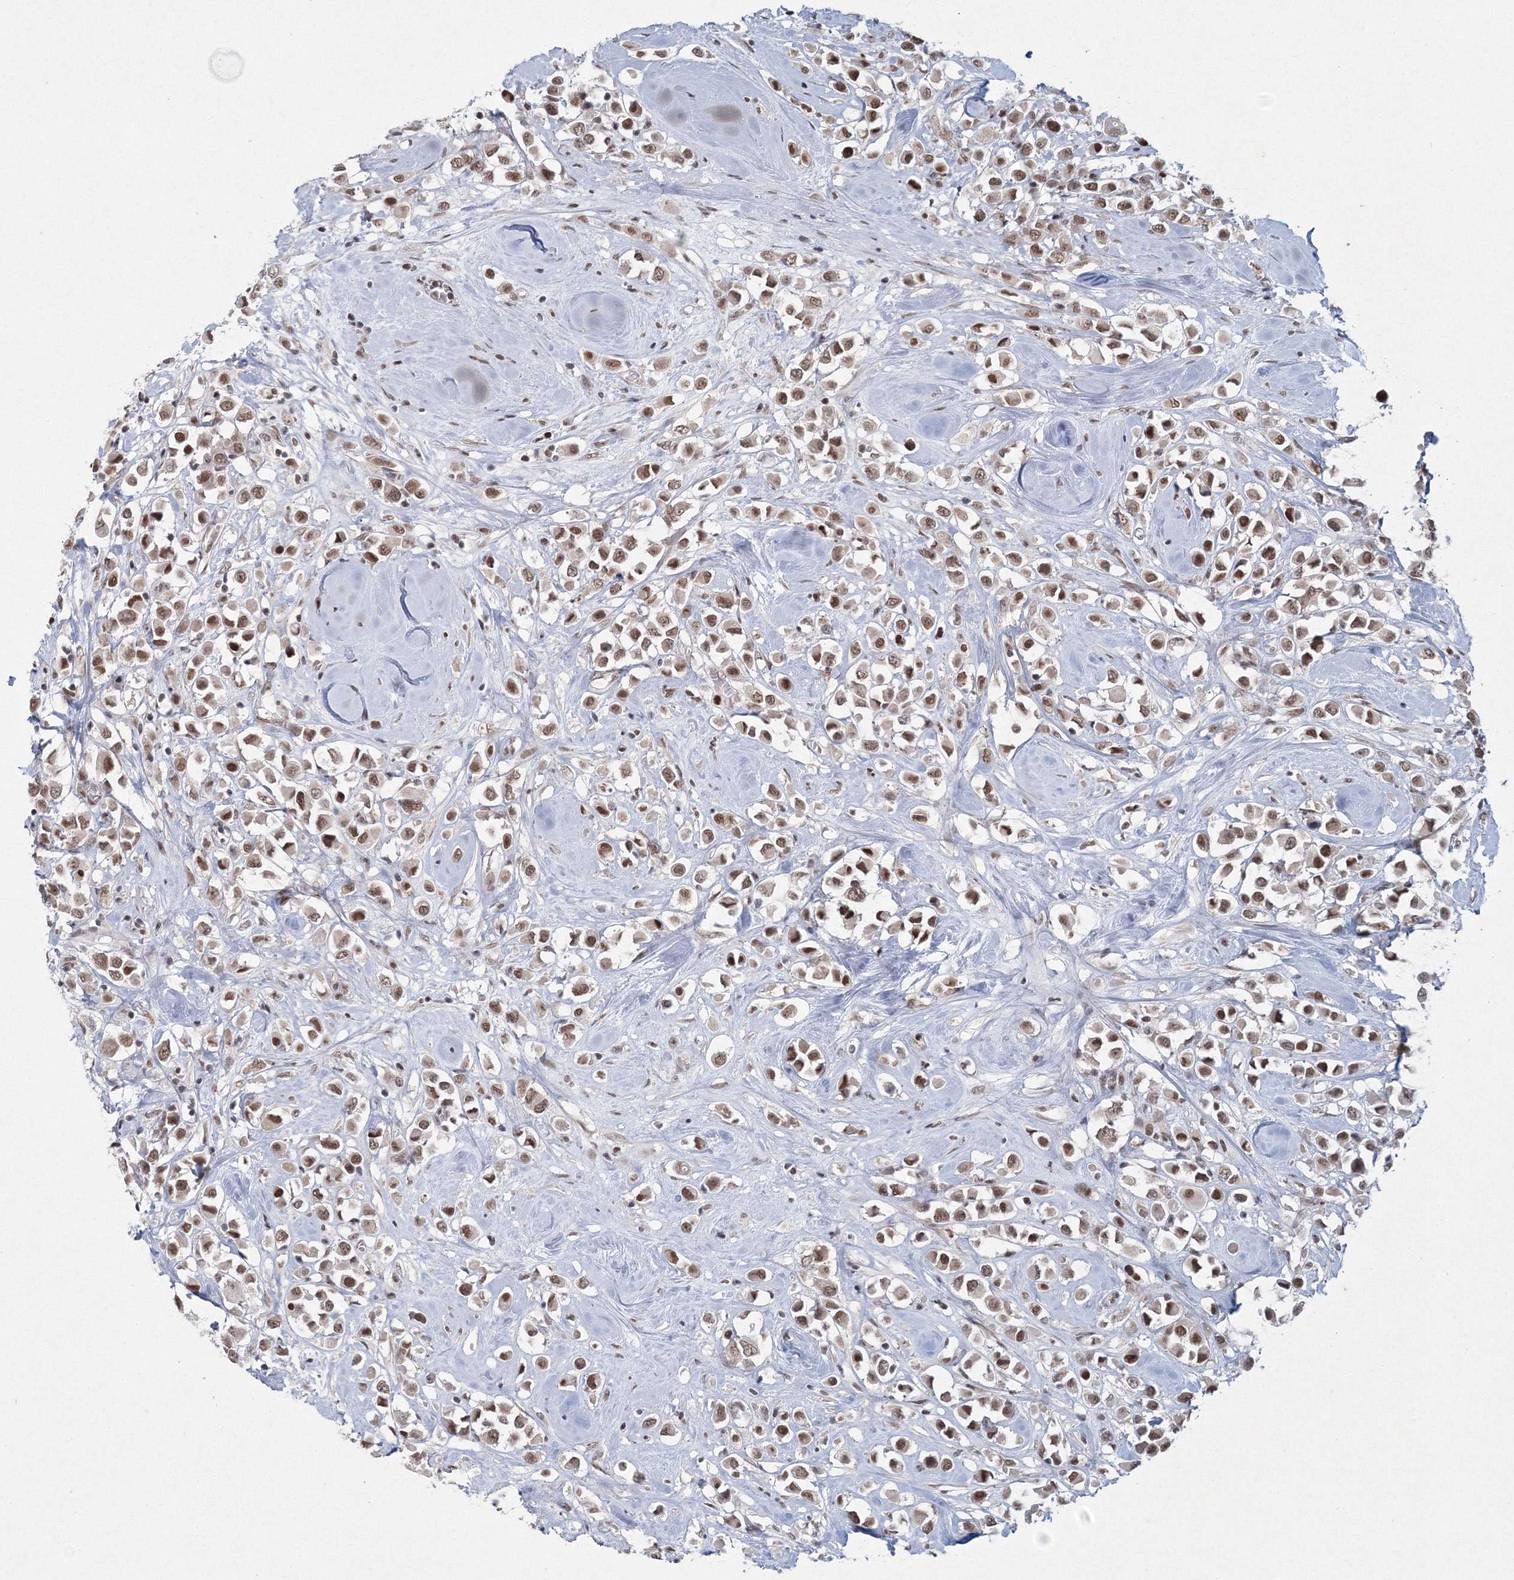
{"staining": {"intensity": "moderate", "quantity": ">75%", "location": "nuclear"}, "tissue": "breast cancer", "cell_type": "Tumor cells", "image_type": "cancer", "snomed": [{"axis": "morphology", "description": "Duct carcinoma"}, {"axis": "topography", "description": "Breast"}], "caption": "Immunohistochemical staining of breast cancer demonstrates medium levels of moderate nuclear protein positivity in approximately >75% of tumor cells. (DAB IHC with brightfield microscopy, high magnification).", "gene": "C3orf33", "patient": {"sex": "female", "age": 61}}